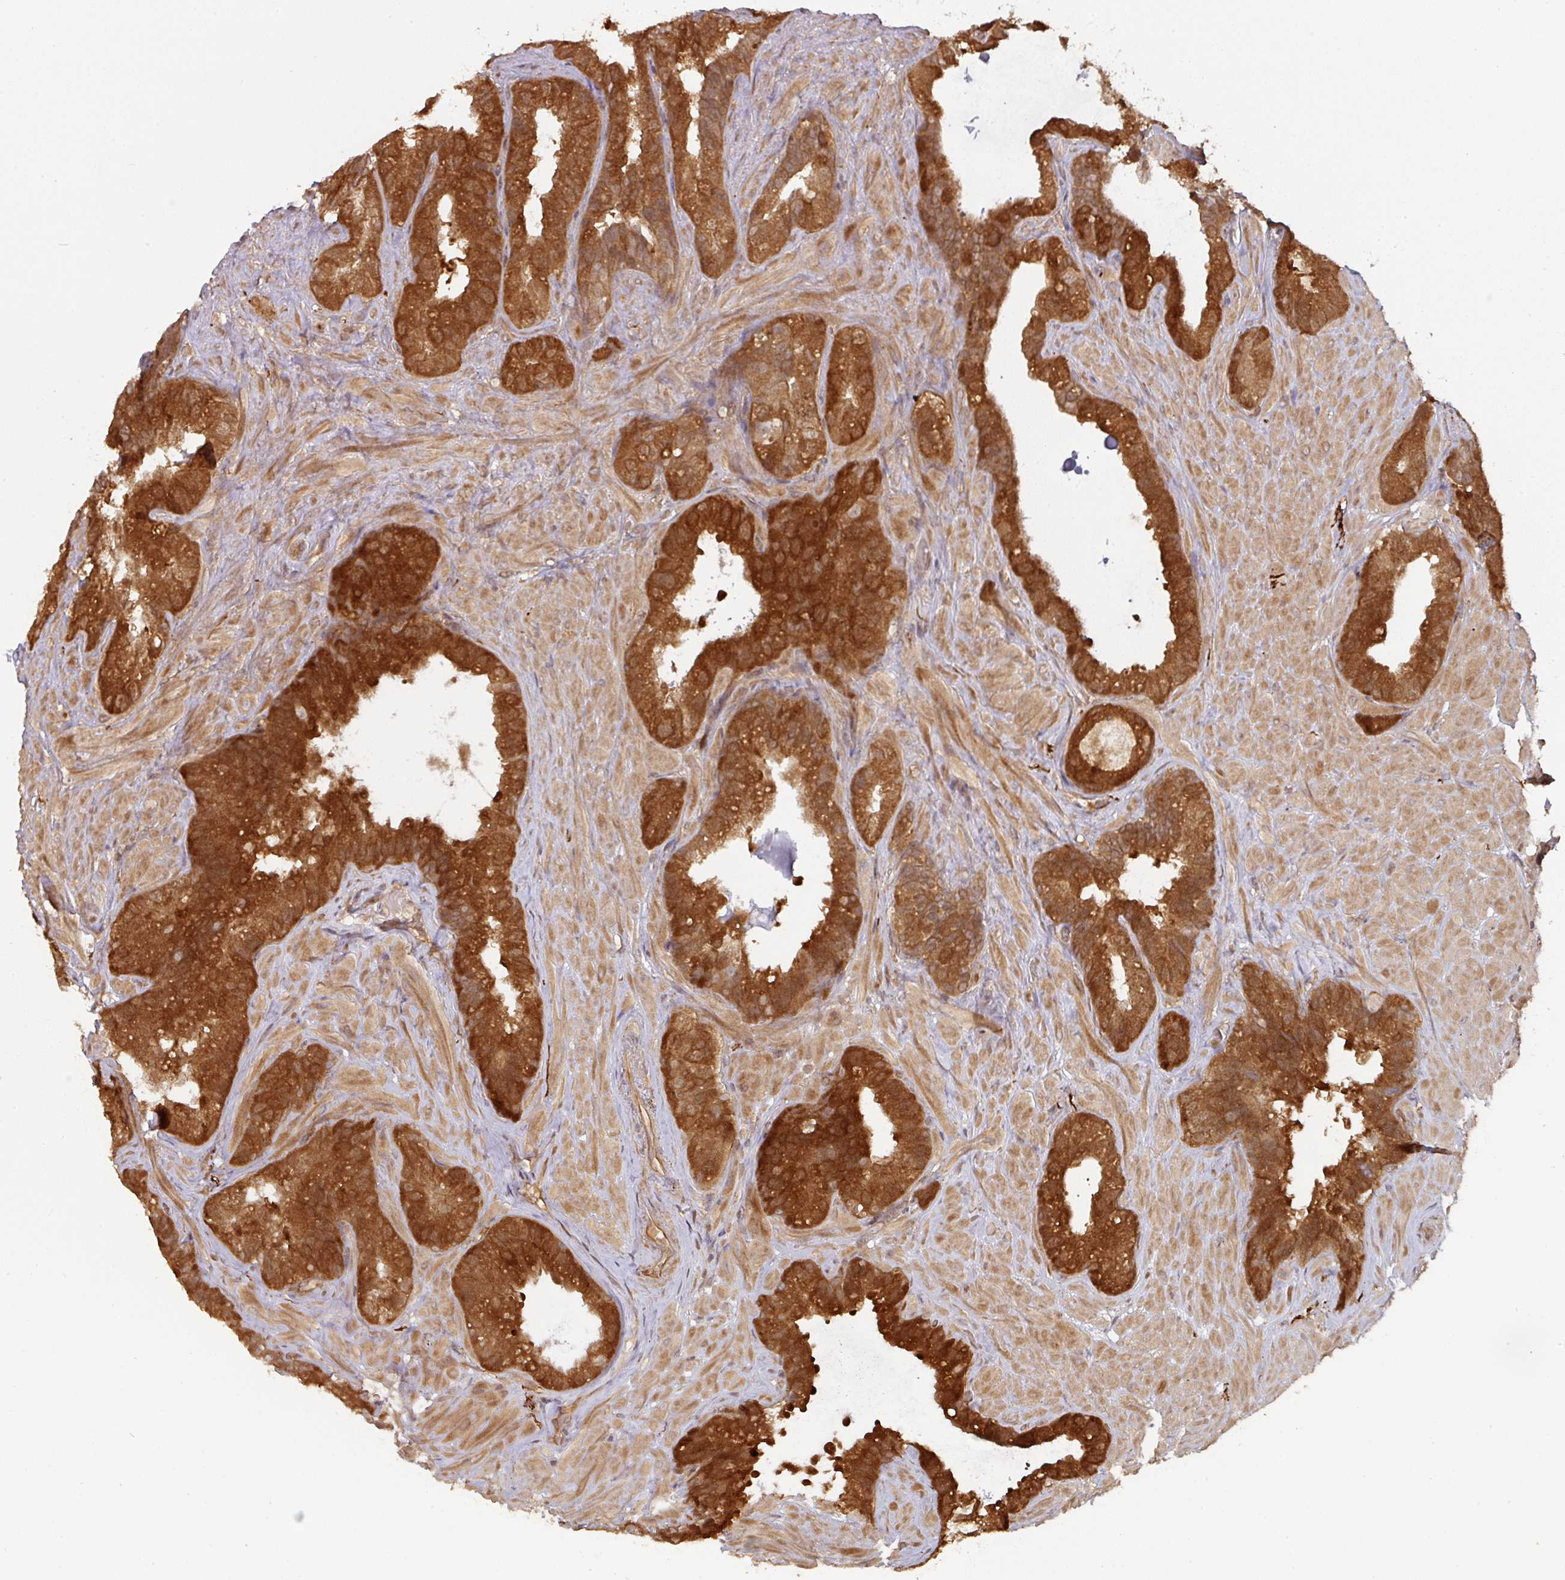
{"staining": {"intensity": "strong", "quantity": ">75%", "location": "cytoplasmic/membranous"}, "tissue": "seminal vesicle", "cell_type": "Glandular cells", "image_type": "normal", "snomed": [{"axis": "morphology", "description": "Normal tissue, NOS"}, {"axis": "topography", "description": "Seminal veicle"}, {"axis": "topography", "description": "Peripheral nerve tissue"}], "caption": "Protein expression by IHC displays strong cytoplasmic/membranous staining in about >75% of glandular cells in benign seminal vesicle. Using DAB (3,3'-diaminobenzidine) (brown) and hematoxylin (blue) stains, captured at high magnification using brightfield microscopy.", "gene": "EIF4EBP2", "patient": {"sex": "male", "age": 76}}